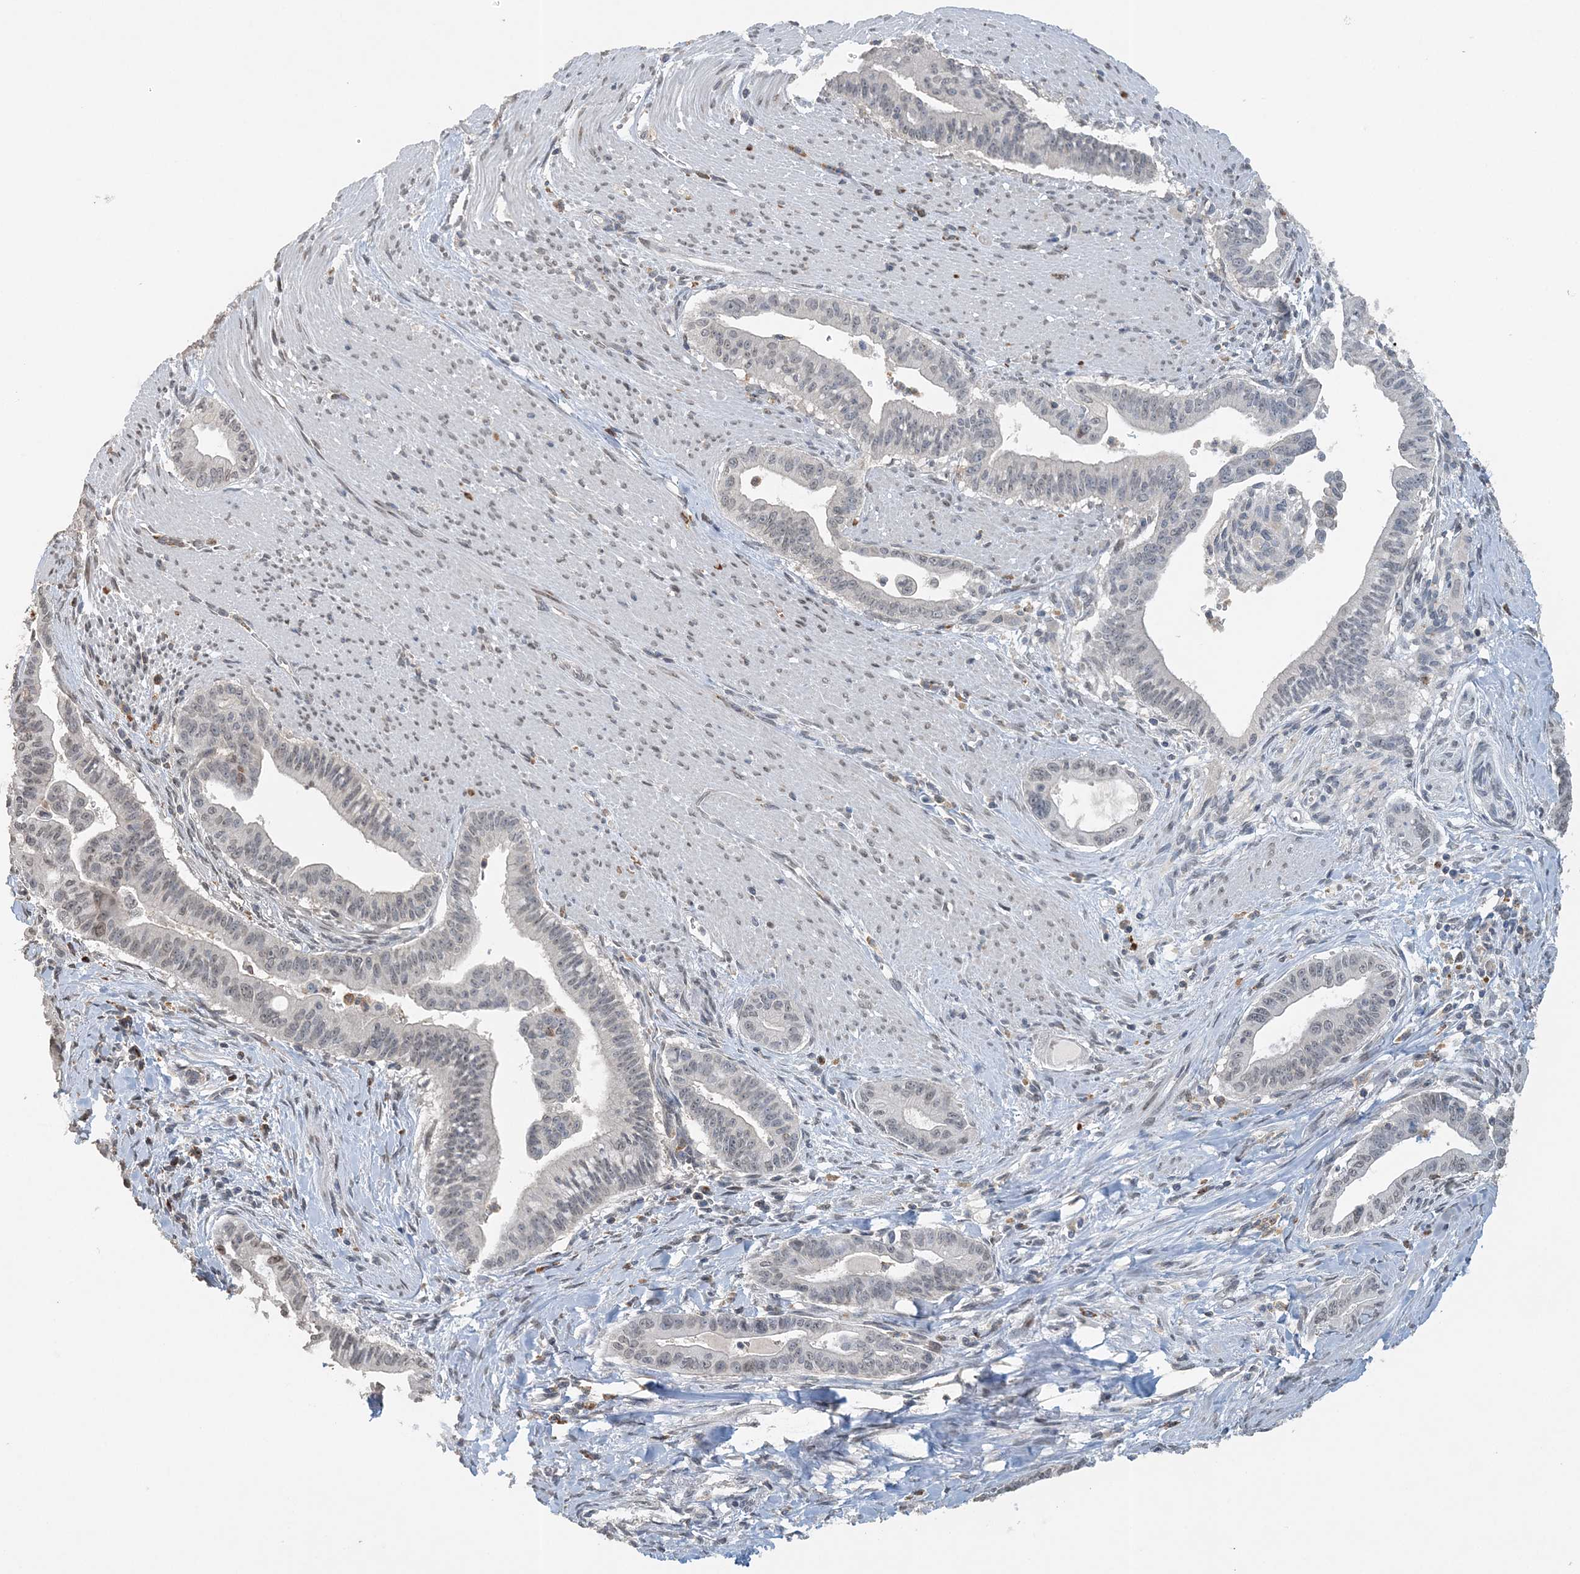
{"staining": {"intensity": "negative", "quantity": "none", "location": "none"}, "tissue": "pancreatic cancer", "cell_type": "Tumor cells", "image_type": "cancer", "snomed": [{"axis": "morphology", "description": "Adenocarcinoma, NOS"}, {"axis": "topography", "description": "Pancreas"}], "caption": "Pancreatic adenocarcinoma stained for a protein using immunohistochemistry demonstrates no staining tumor cells.", "gene": "FAM110A", "patient": {"sex": "male", "age": 70}}